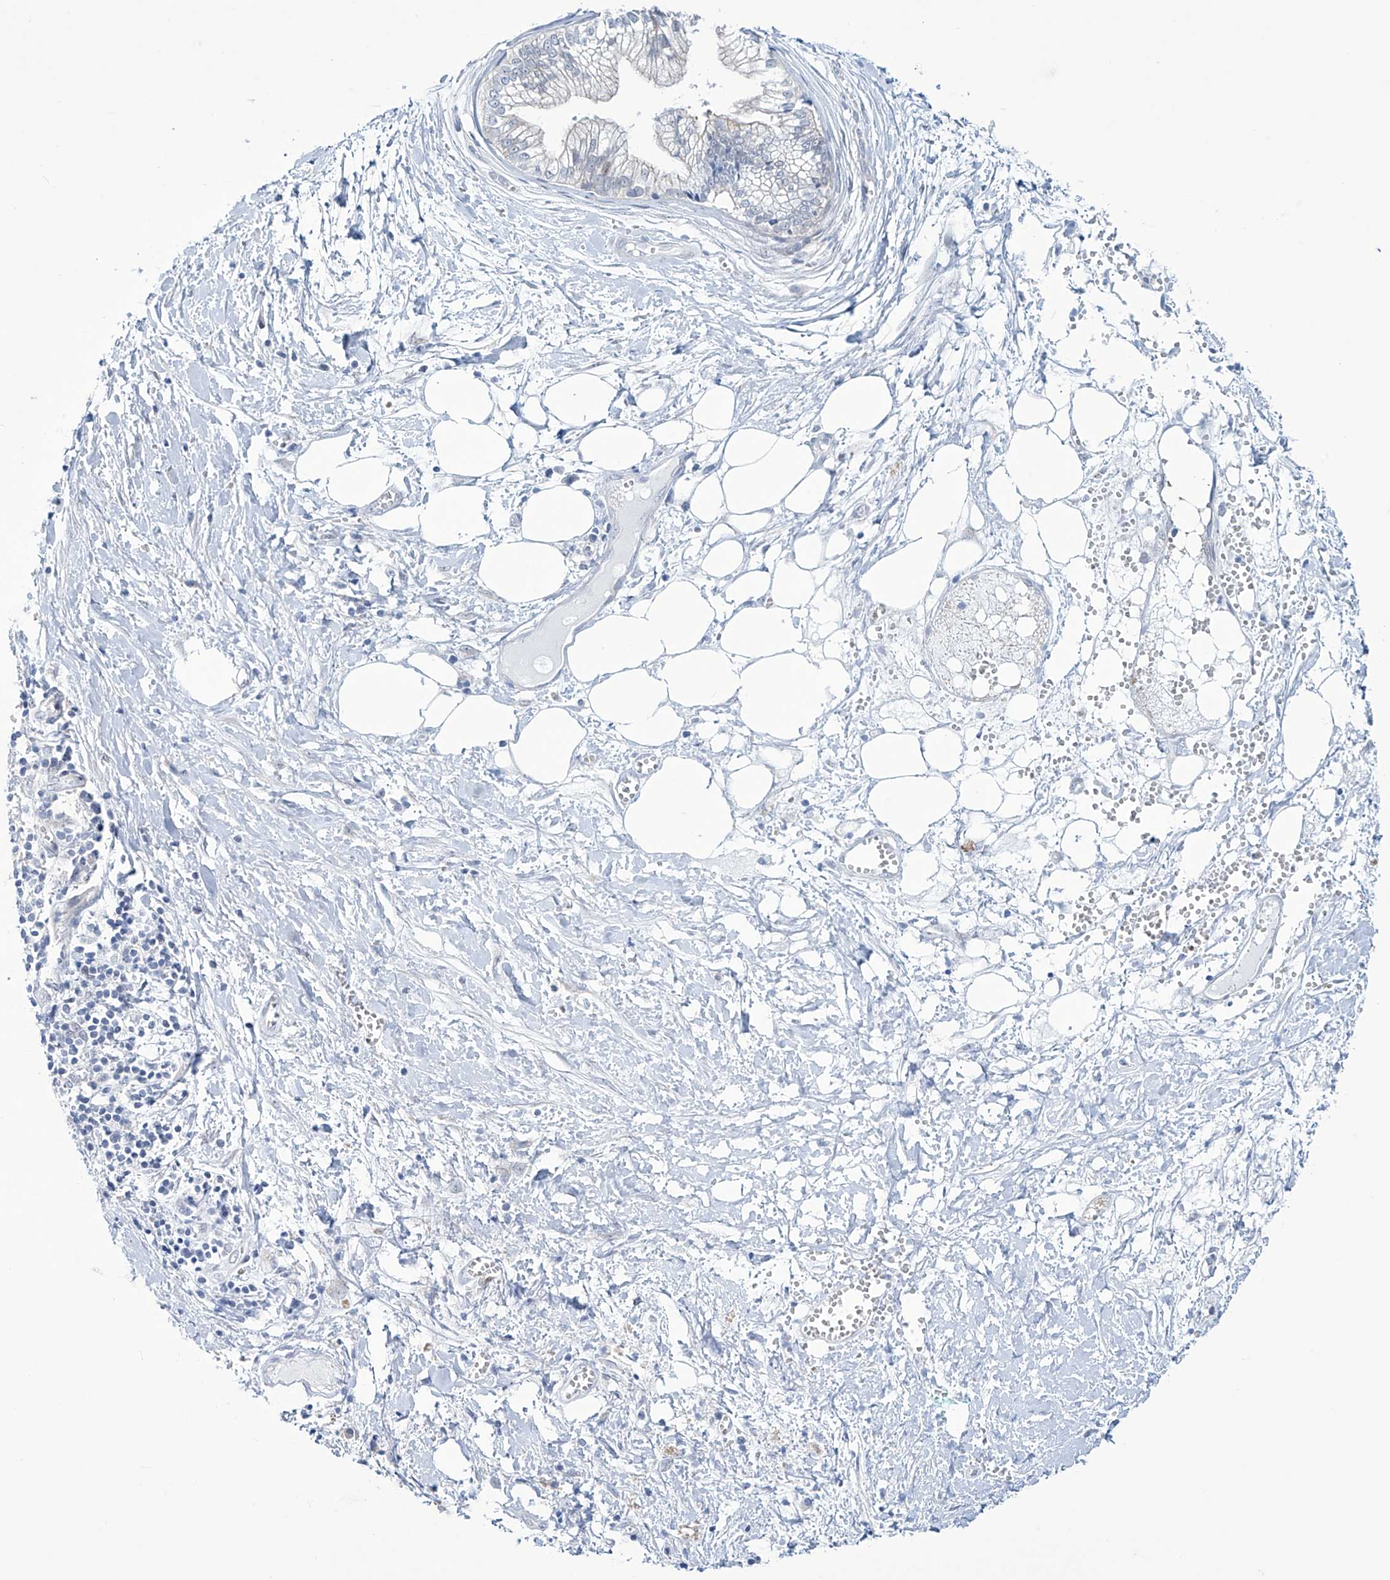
{"staining": {"intensity": "negative", "quantity": "none", "location": "none"}, "tissue": "pancreatic cancer", "cell_type": "Tumor cells", "image_type": "cancer", "snomed": [{"axis": "morphology", "description": "Adenocarcinoma, NOS"}, {"axis": "topography", "description": "Pancreas"}], "caption": "The IHC histopathology image has no significant staining in tumor cells of adenocarcinoma (pancreatic) tissue.", "gene": "TRIM60", "patient": {"sex": "male", "age": 68}}